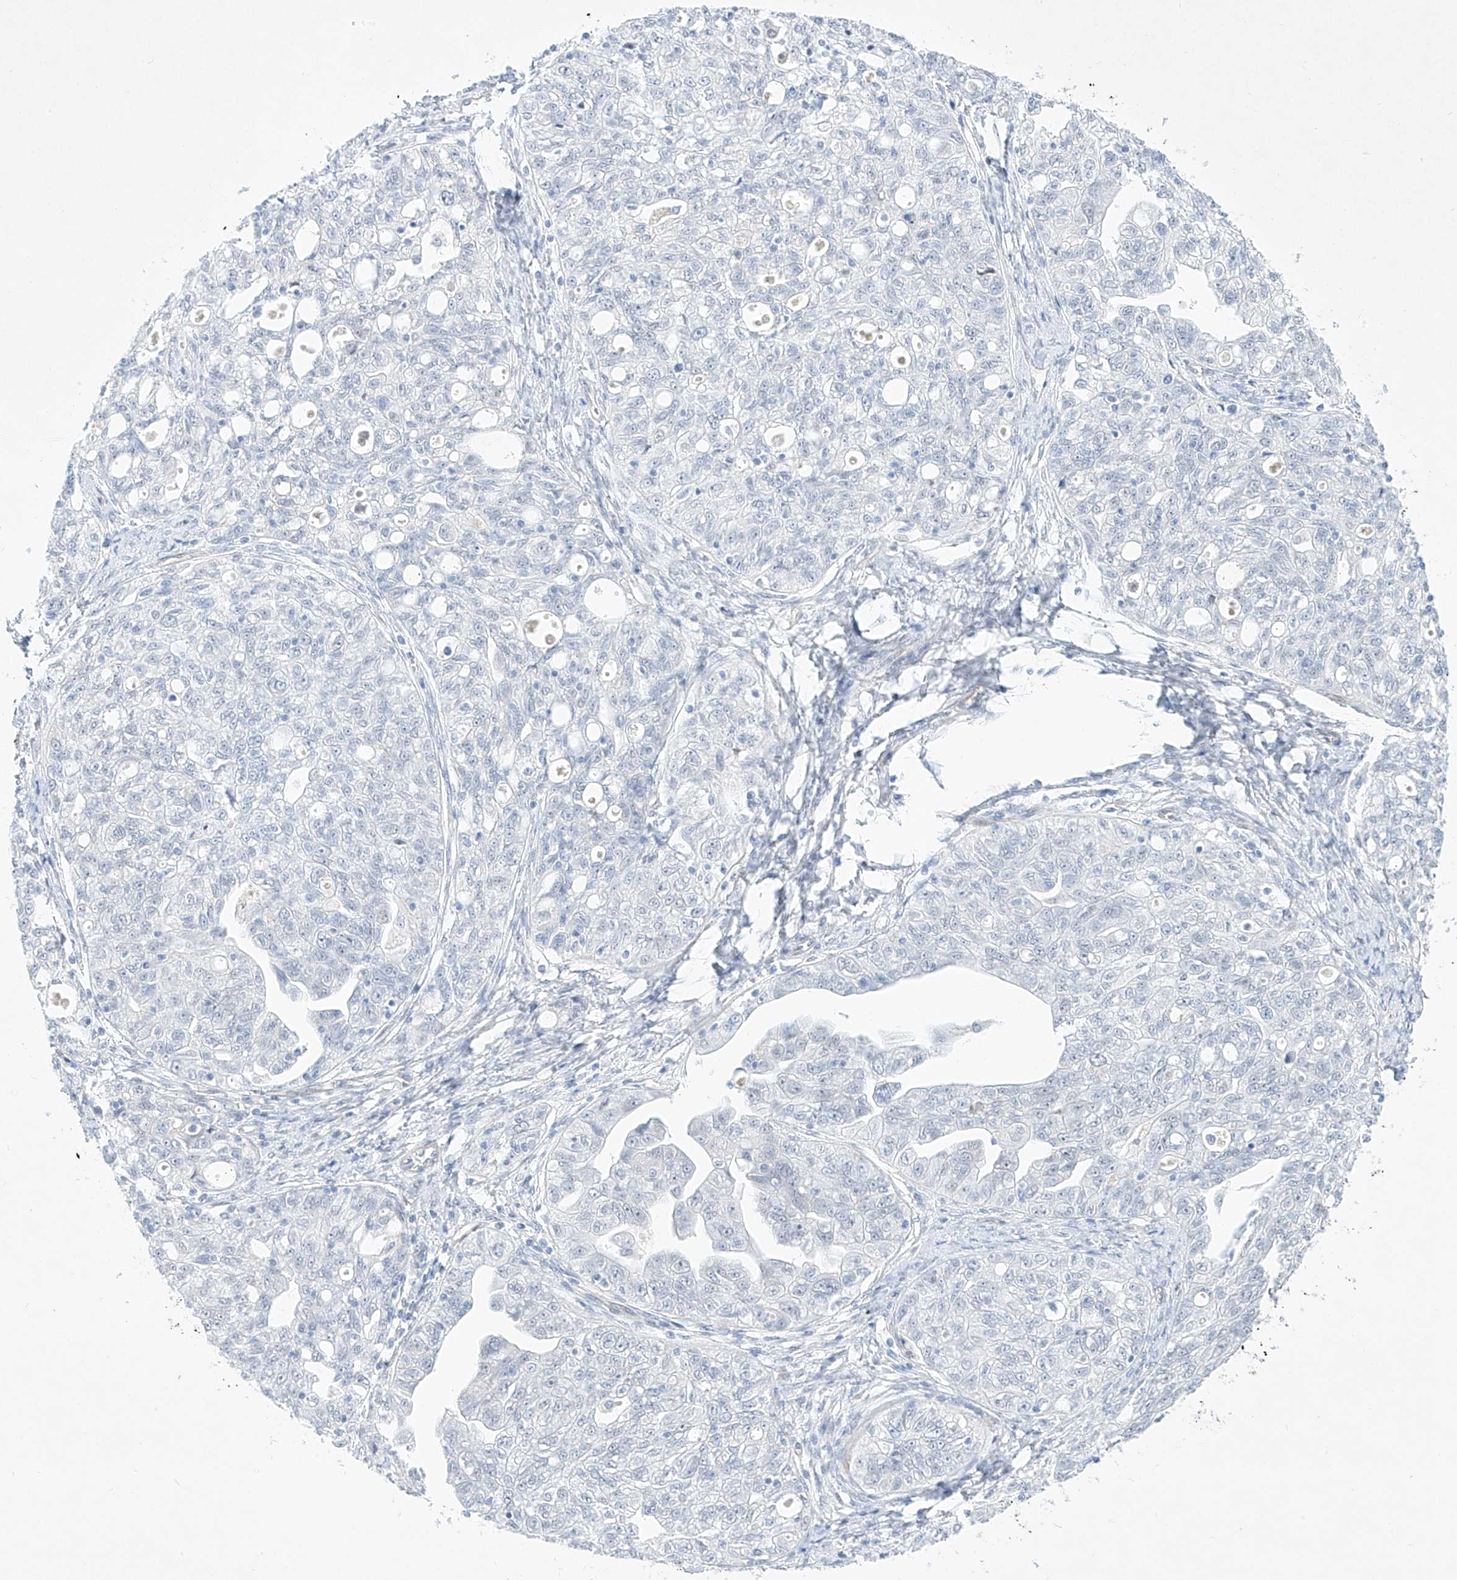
{"staining": {"intensity": "negative", "quantity": "none", "location": "none"}, "tissue": "ovarian cancer", "cell_type": "Tumor cells", "image_type": "cancer", "snomed": [{"axis": "morphology", "description": "Carcinoma, NOS"}, {"axis": "morphology", "description": "Cystadenocarcinoma, serous, NOS"}, {"axis": "topography", "description": "Ovary"}], "caption": "This is an IHC histopathology image of carcinoma (ovarian). There is no staining in tumor cells.", "gene": "REEP2", "patient": {"sex": "female", "age": 69}}